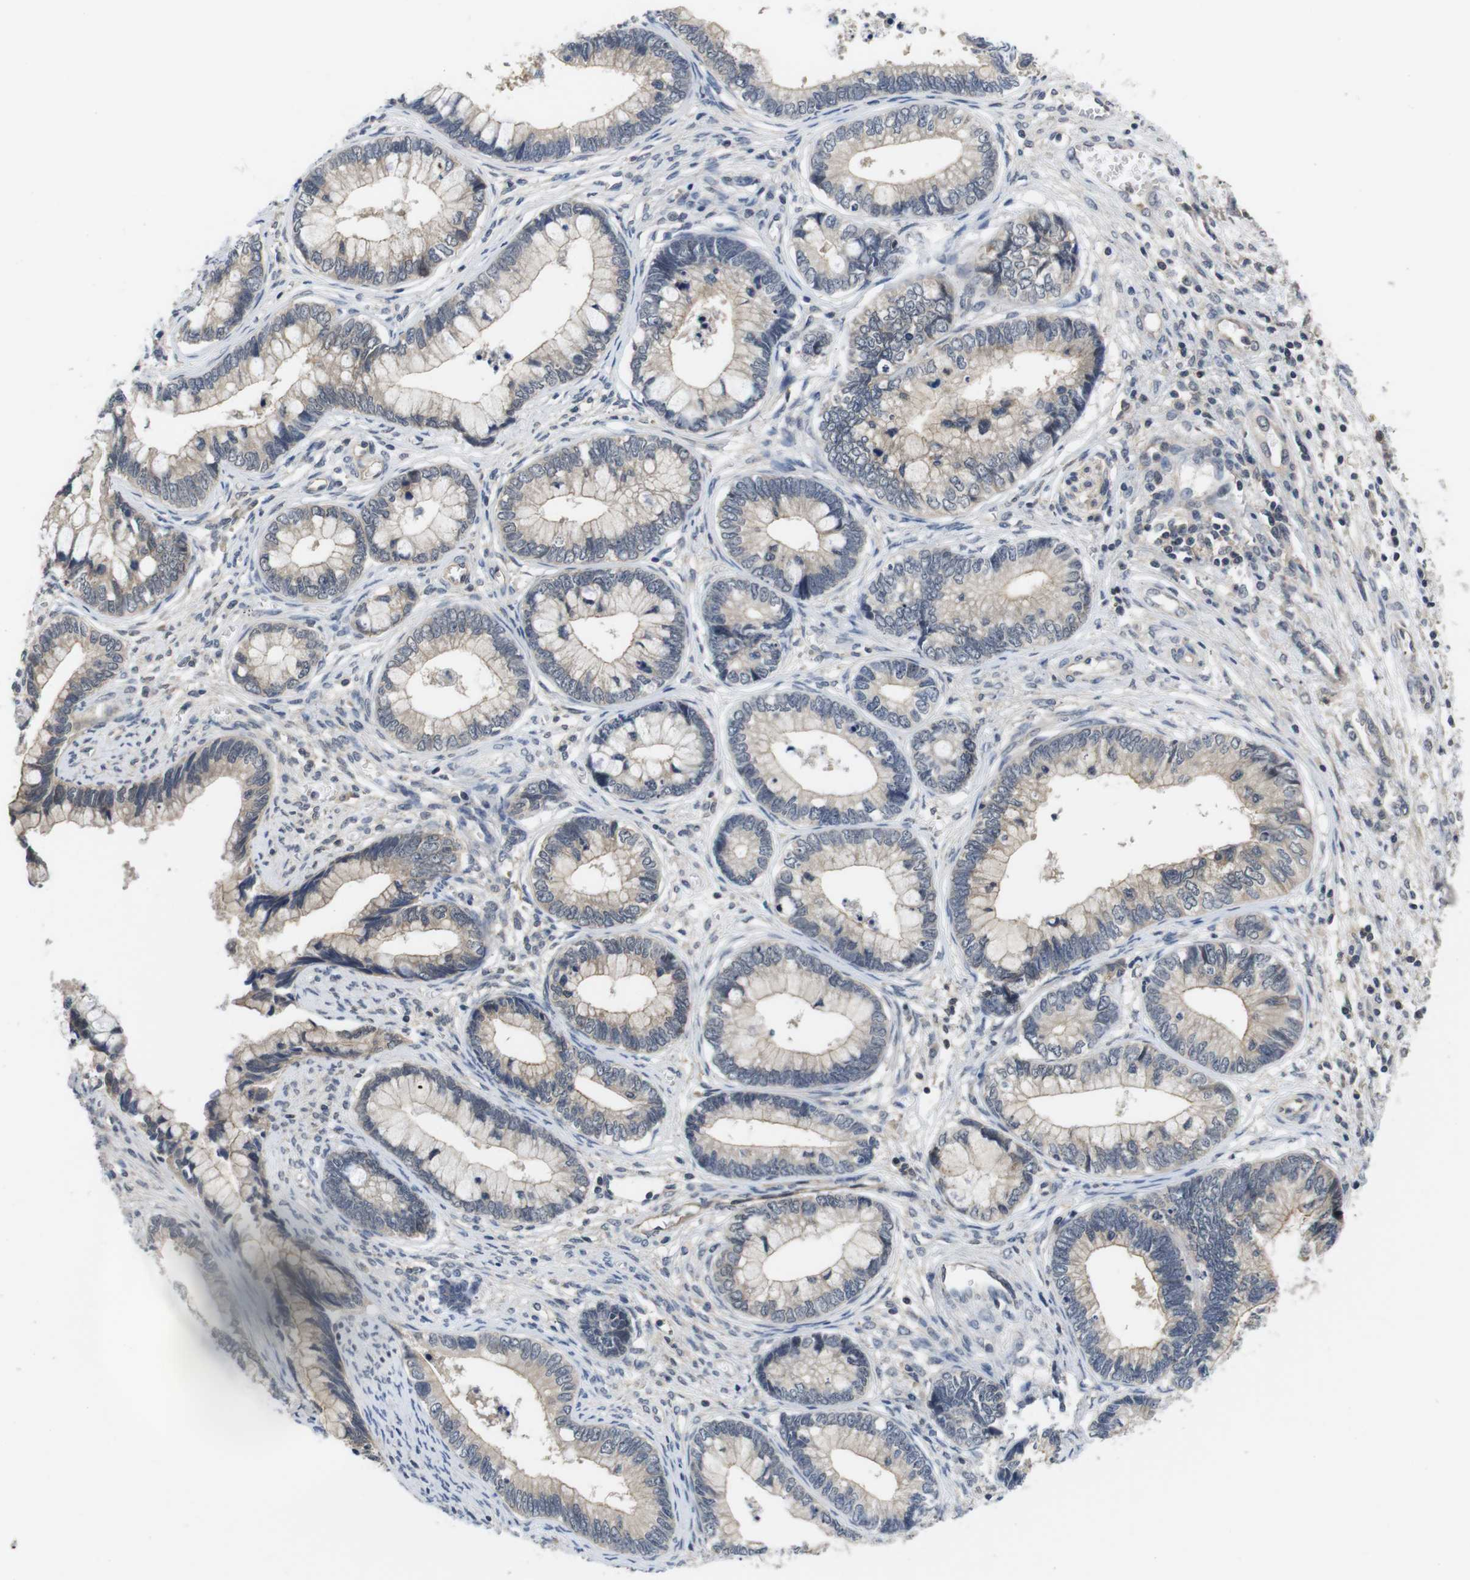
{"staining": {"intensity": "weak", "quantity": ">75%", "location": "cytoplasmic/membranous"}, "tissue": "cervical cancer", "cell_type": "Tumor cells", "image_type": "cancer", "snomed": [{"axis": "morphology", "description": "Adenocarcinoma, NOS"}, {"axis": "topography", "description": "Cervix"}], "caption": "A histopathology image showing weak cytoplasmic/membranous expression in approximately >75% of tumor cells in cervical cancer, as visualized by brown immunohistochemical staining.", "gene": "FADD", "patient": {"sex": "female", "age": 44}}